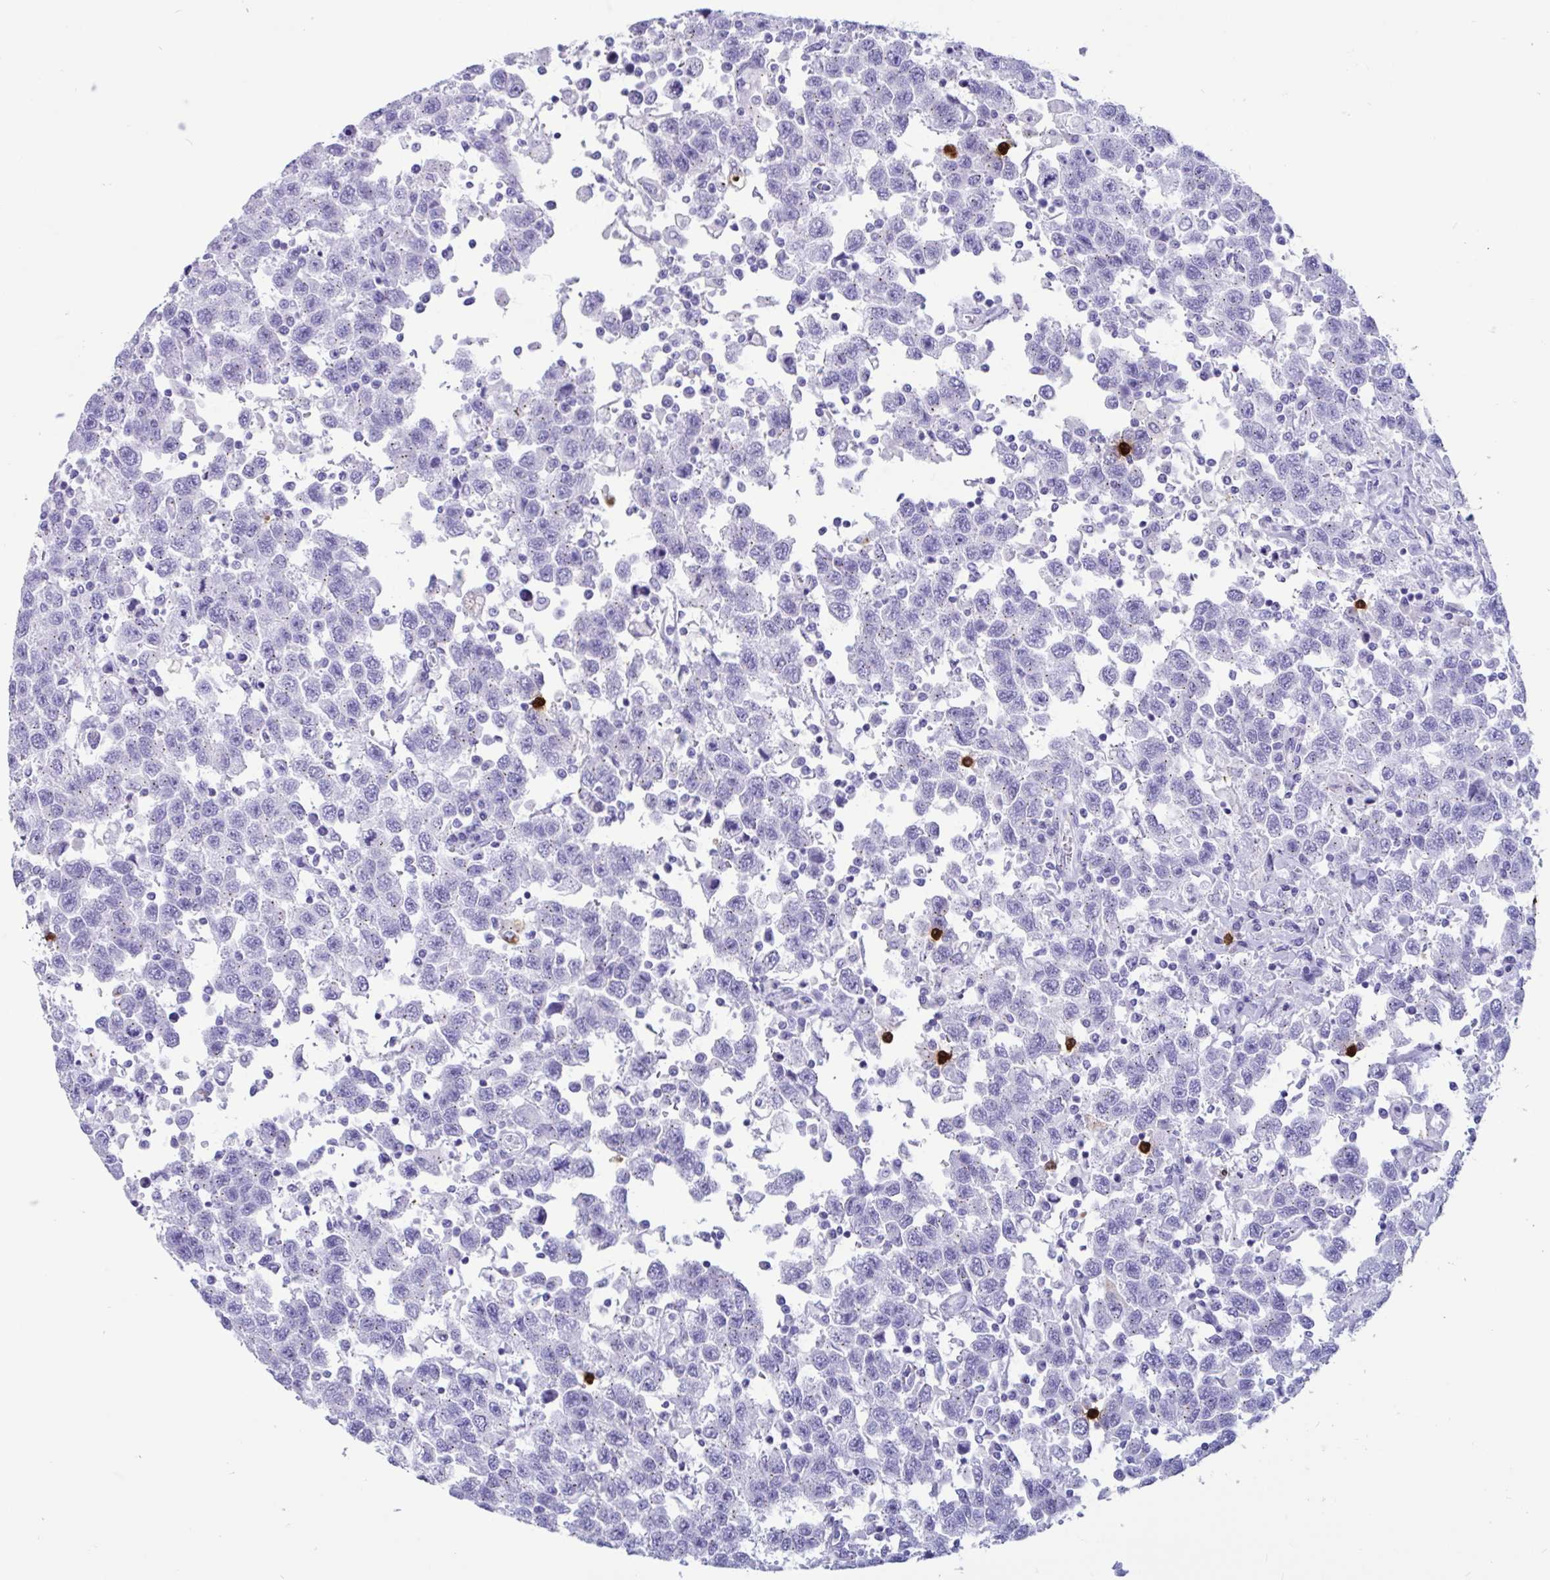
{"staining": {"intensity": "negative", "quantity": "none", "location": "none"}, "tissue": "testis cancer", "cell_type": "Tumor cells", "image_type": "cancer", "snomed": [{"axis": "morphology", "description": "Seminoma, NOS"}, {"axis": "topography", "description": "Testis"}], "caption": "The photomicrograph reveals no staining of tumor cells in testis seminoma. (Brightfield microscopy of DAB (3,3'-diaminobenzidine) IHC at high magnification).", "gene": "RNASE3", "patient": {"sex": "male", "age": 41}}